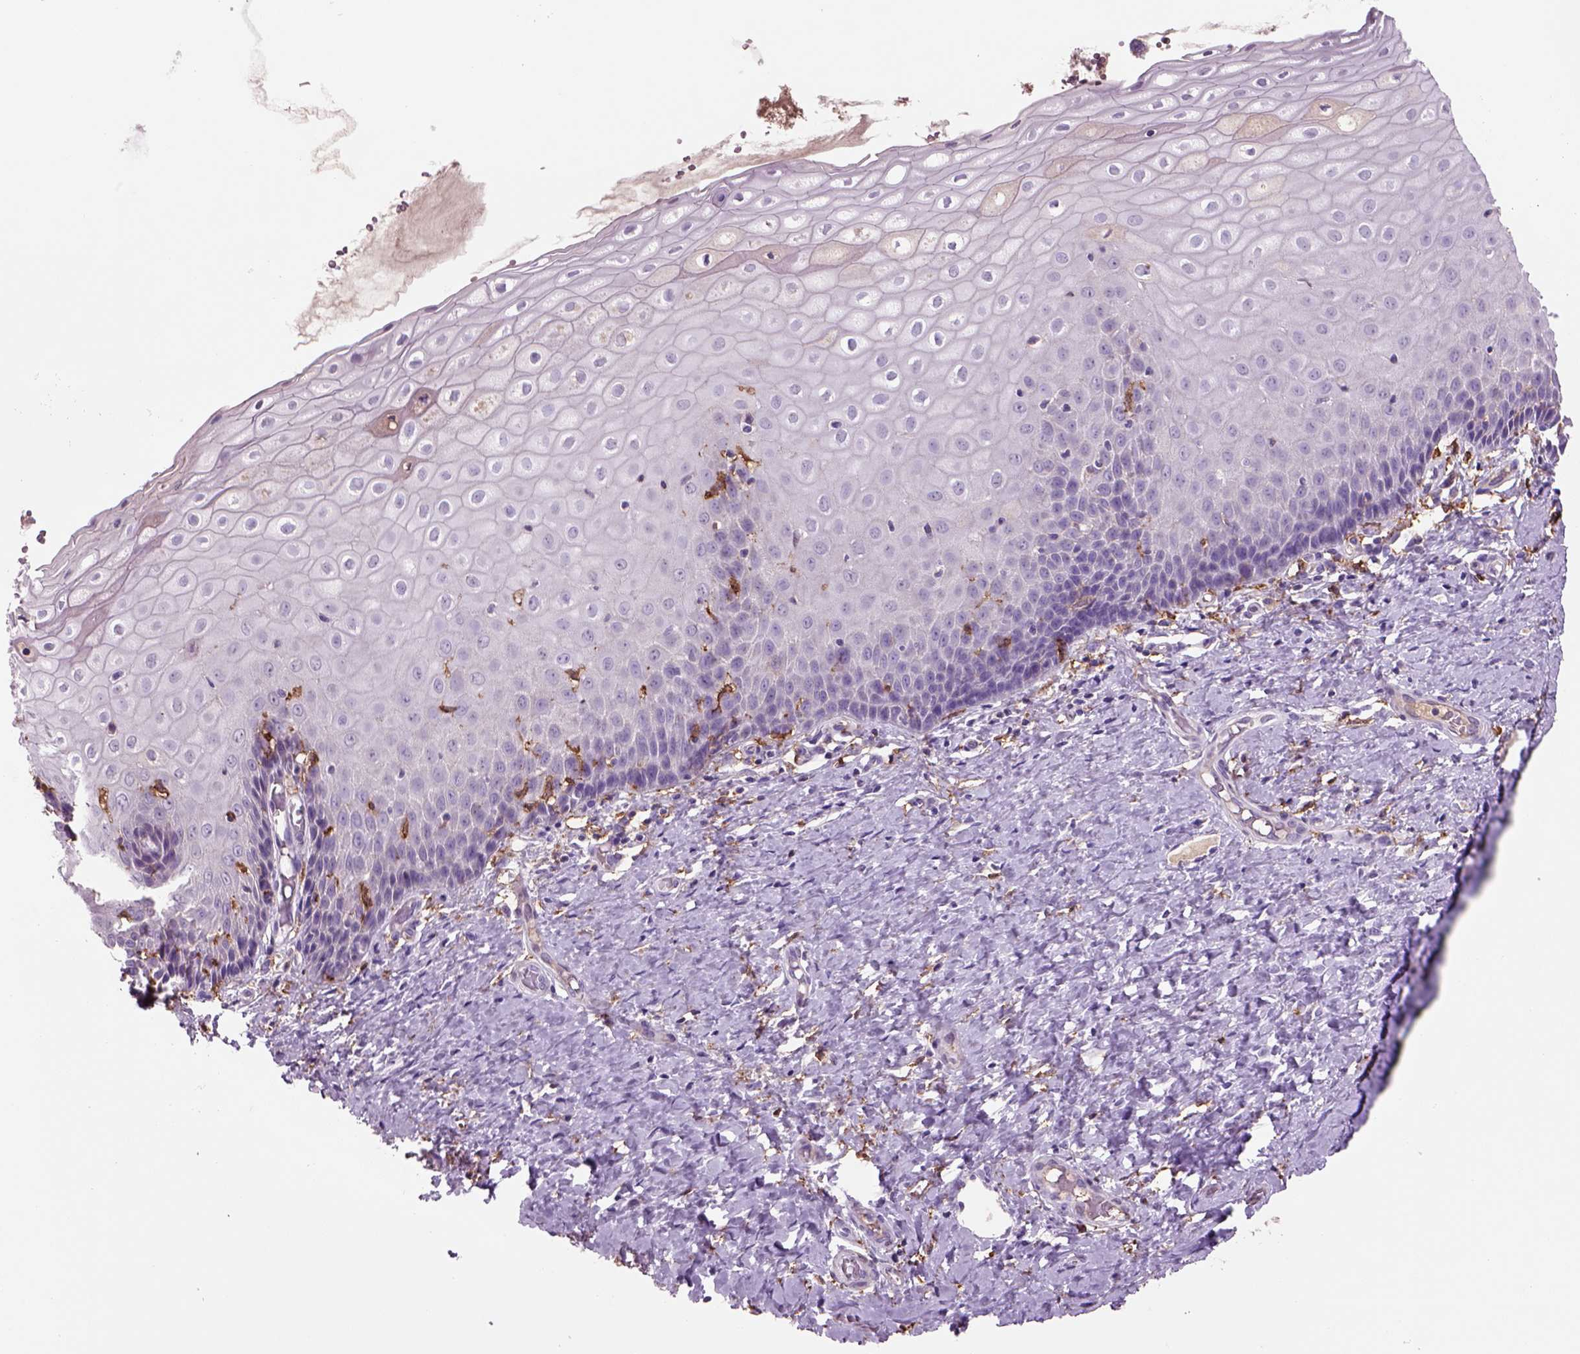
{"staining": {"intensity": "negative", "quantity": "none", "location": "none"}, "tissue": "cervix", "cell_type": "Glandular cells", "image_type": "normal", "snomed": [{"axis": "morphology", "description": "Normal tissue, NOS"}, {"axis": "topography", "description": "Cervix"}], "caption": "A photomicrograph of cervix stained for a protein shows no brown staining in glandular cells. (Brightfield microscopy of DAB (3,3'-diaminobenzidine) immunohistochemistry at high magnification).", "gene": "CD14", "patient": {"sex": "female", "age": 37}}